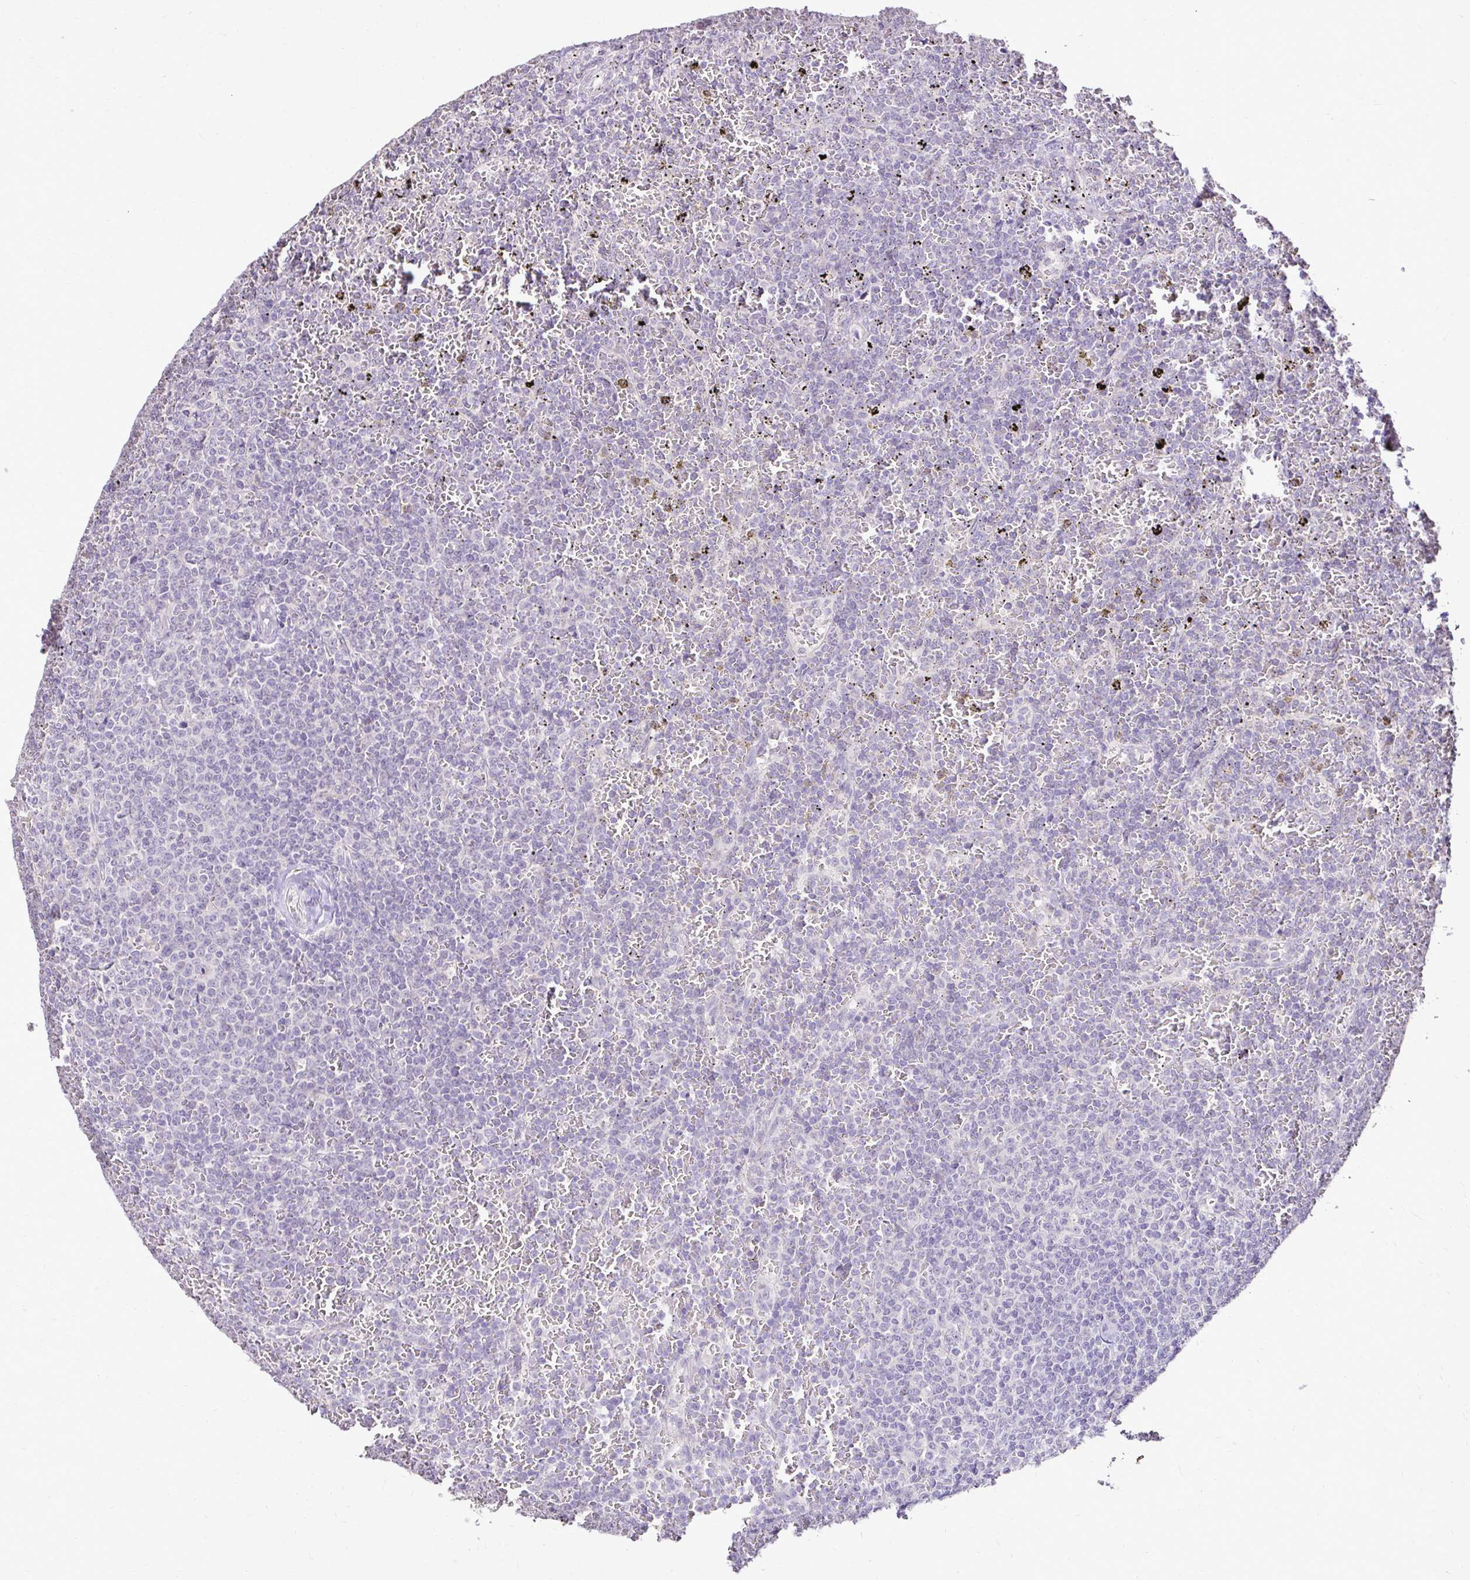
{"staining": {"intensity": "negative", "quantity": "none", "location": "none"}, "tissue": "lymphoma", "cell_type": "Tumor cells", "image_type": "cancer", "snomed": [{"axis": "morphology", "description": "Malignant lymphoma, non-Hodgkin's type, Low grade"}, {"axis": "topography", "description": "Spleen"}], "caption": "A photomicrograph of human malignant lymphoma, non-Hodgkin's type (low-grade) is negative for staining in tumor cells. (Brightfield microscopy of DAB (3,3'-diaminobenzidine) IHC at high magnification).", "gene": "KIAA1210", "patient": {"sex": "female", "age": 77}}